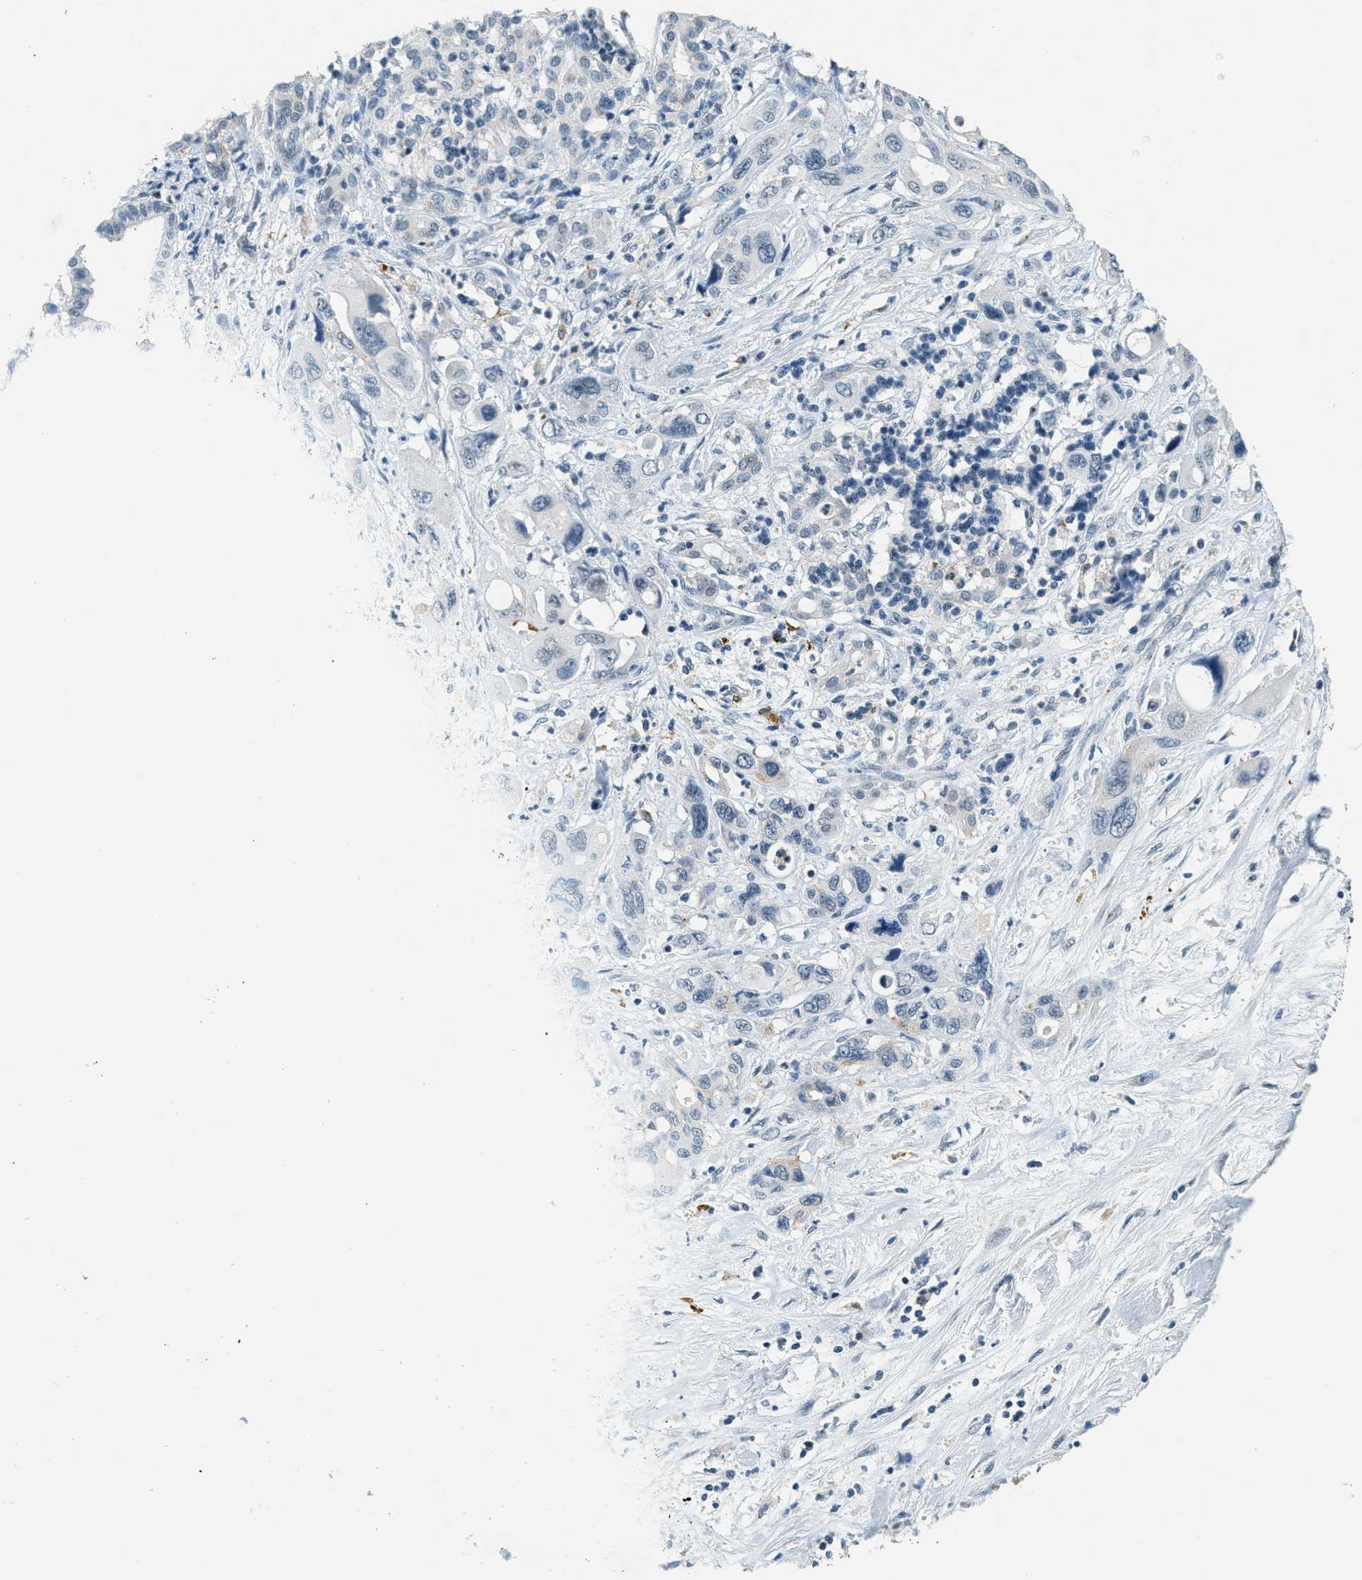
{"staining": {"intensity": "negative", "quantity": "none", "location": "none"}, "tissue": "pancreatic cancer", "cell_type": "Tumor cells", "image_type": "cancer", "snomed": [{"axis": "morphology", "description": "Adenocarcinoma, NOS"}, {"axis": "topography", "description": "Pancreas"}], "caption": "This is an immunohistochemistry (IHC) photomicrograph of human pancreatic adenocarcinoma. There is no expression in tumor cells.", "gene": "FYN", "patient": {"sex": "male", "age": 46}}